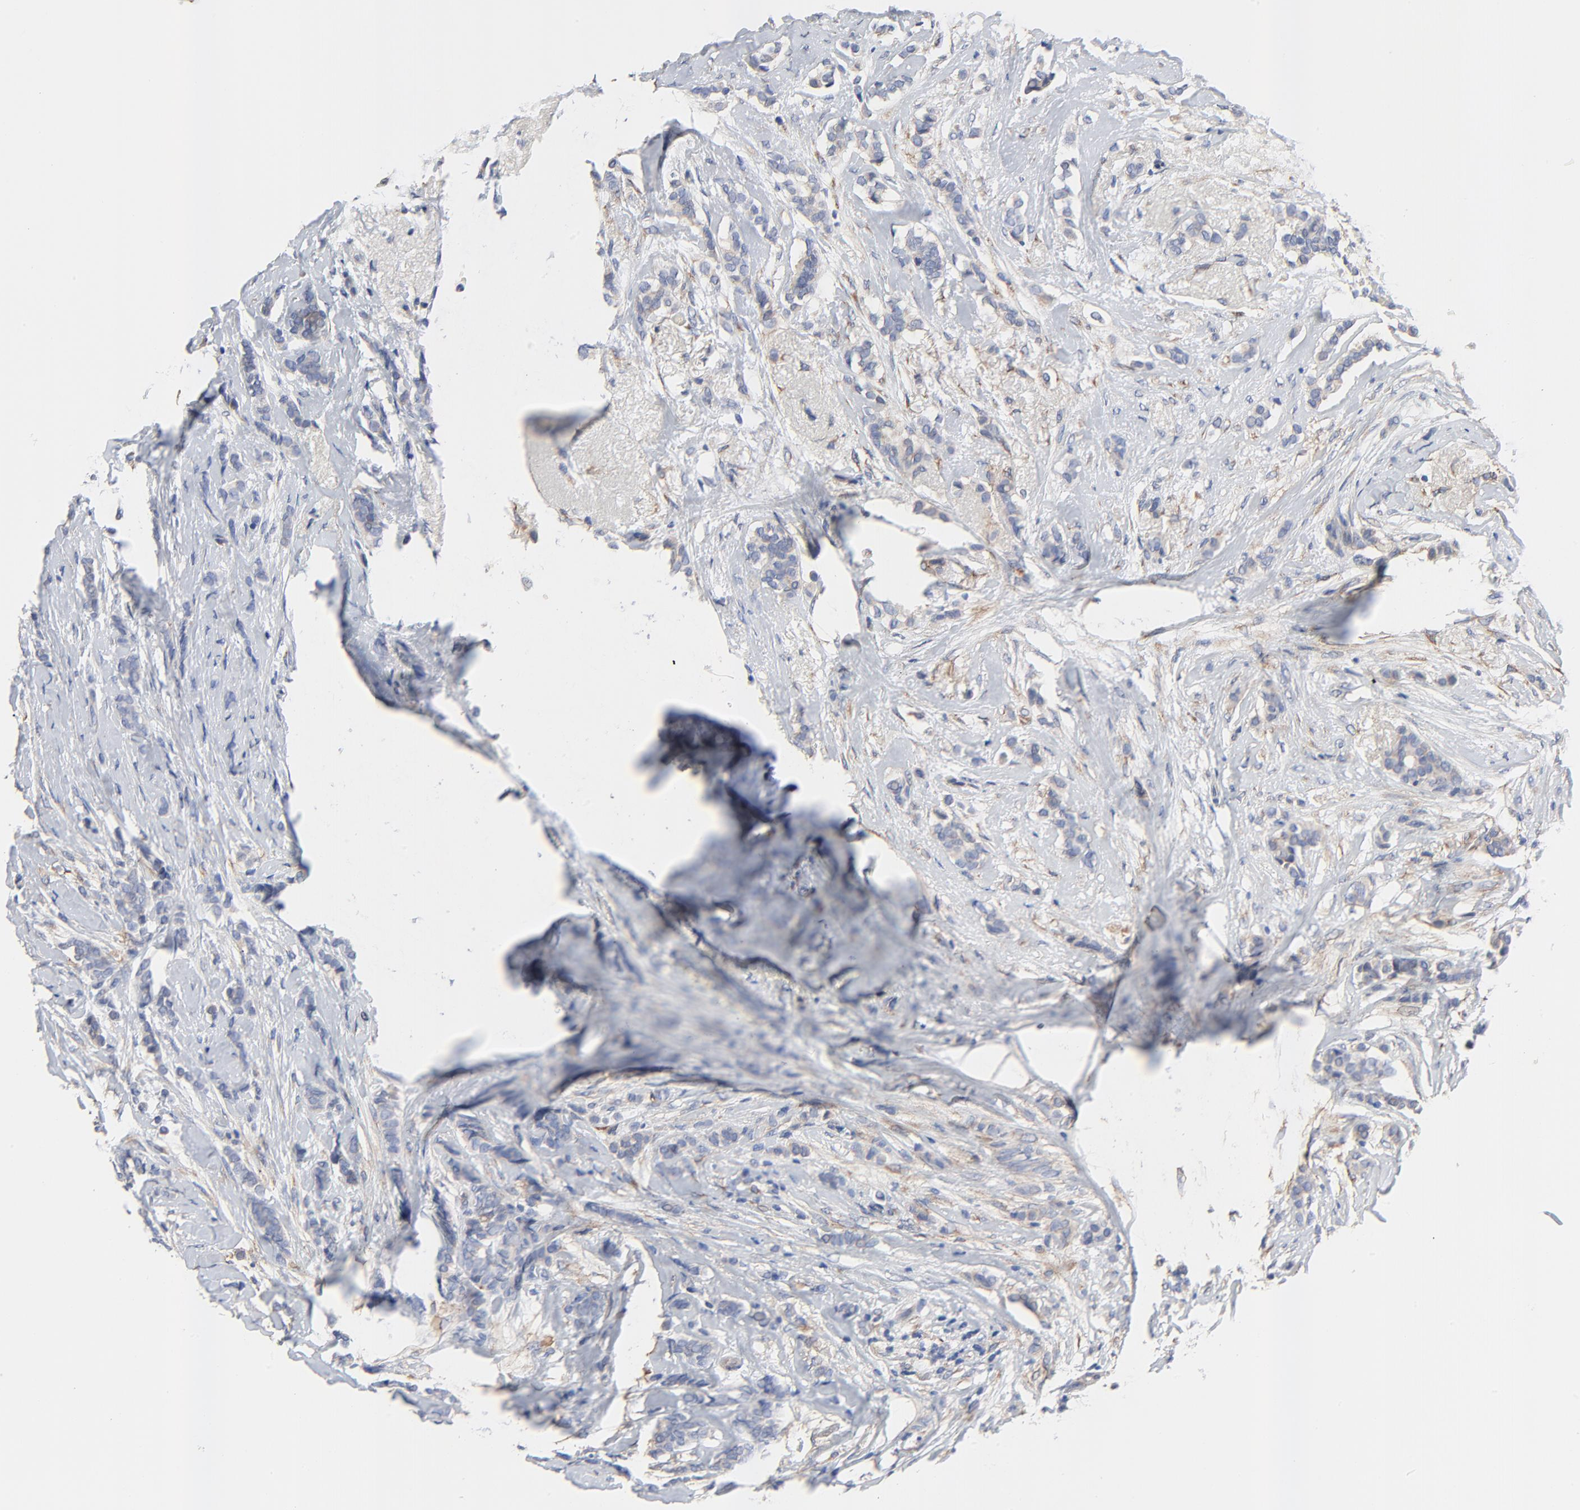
{"staining": {"intensity": "weak", "quantity": "<25%", "location": "cytoplasmic/membranous"}, "tissue": "breast cancer", "cell_type": "Tumor cells", "image_type": "cancer", "snomed": [{"axis": "morphology", "description": "Lobular carcinoma"}, {"axis": "topography", "description": "Breast"}], "caption": "The micrograph shows no significant expression in tumor cells of breast lobular carcinoma. The staining is performed using DAB brown chromogen with nuclei counter-stained in using hematoxylin.", "gene": "VAV2", "patient": {"sex": "female", "age": 56}}